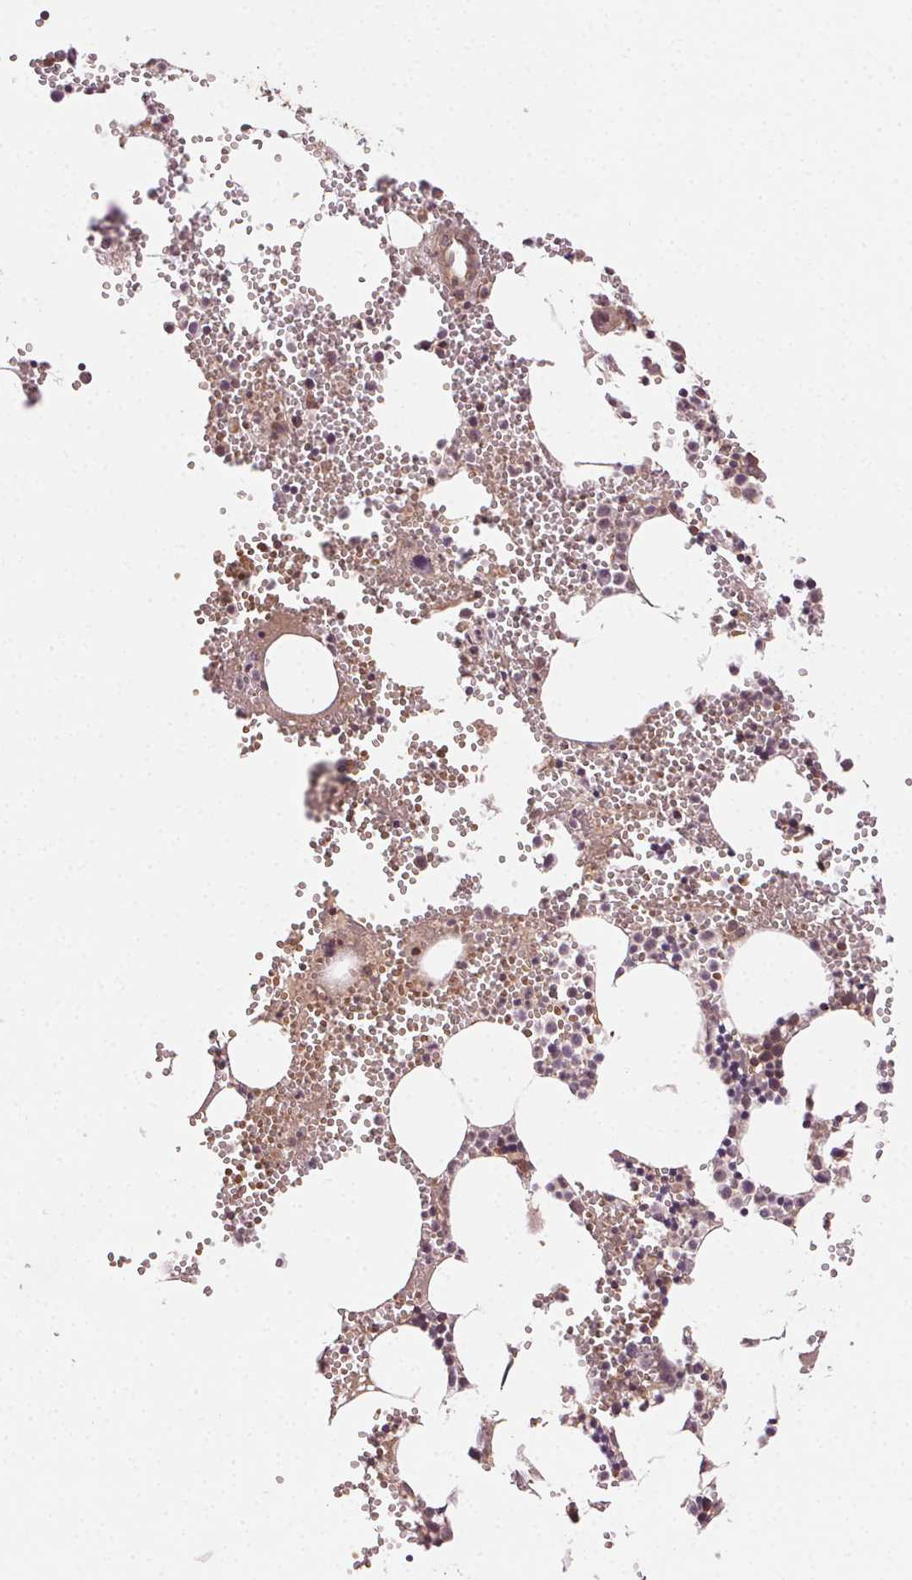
{"staining": {"intensity": "strong", "quantity": "25%-75%", "location": "cytoplasmic/membranous"}, "tissue": "bone marrow", "cell_type": "Hematopoietic cells", "image_type": "normal", "snomed": [{"axis": "morphology", "description": "Normal tissue, NOS"}, {"axis": "topography", "description": "Bone marrow"}], "caption": "Strong cytoplasmic/membranous expression is present in approximately 25%-75% of hematopoietic cells in normal bone marrow.", "gene": "KLHL15", "patient": {"sex": "male", "age": 89}}